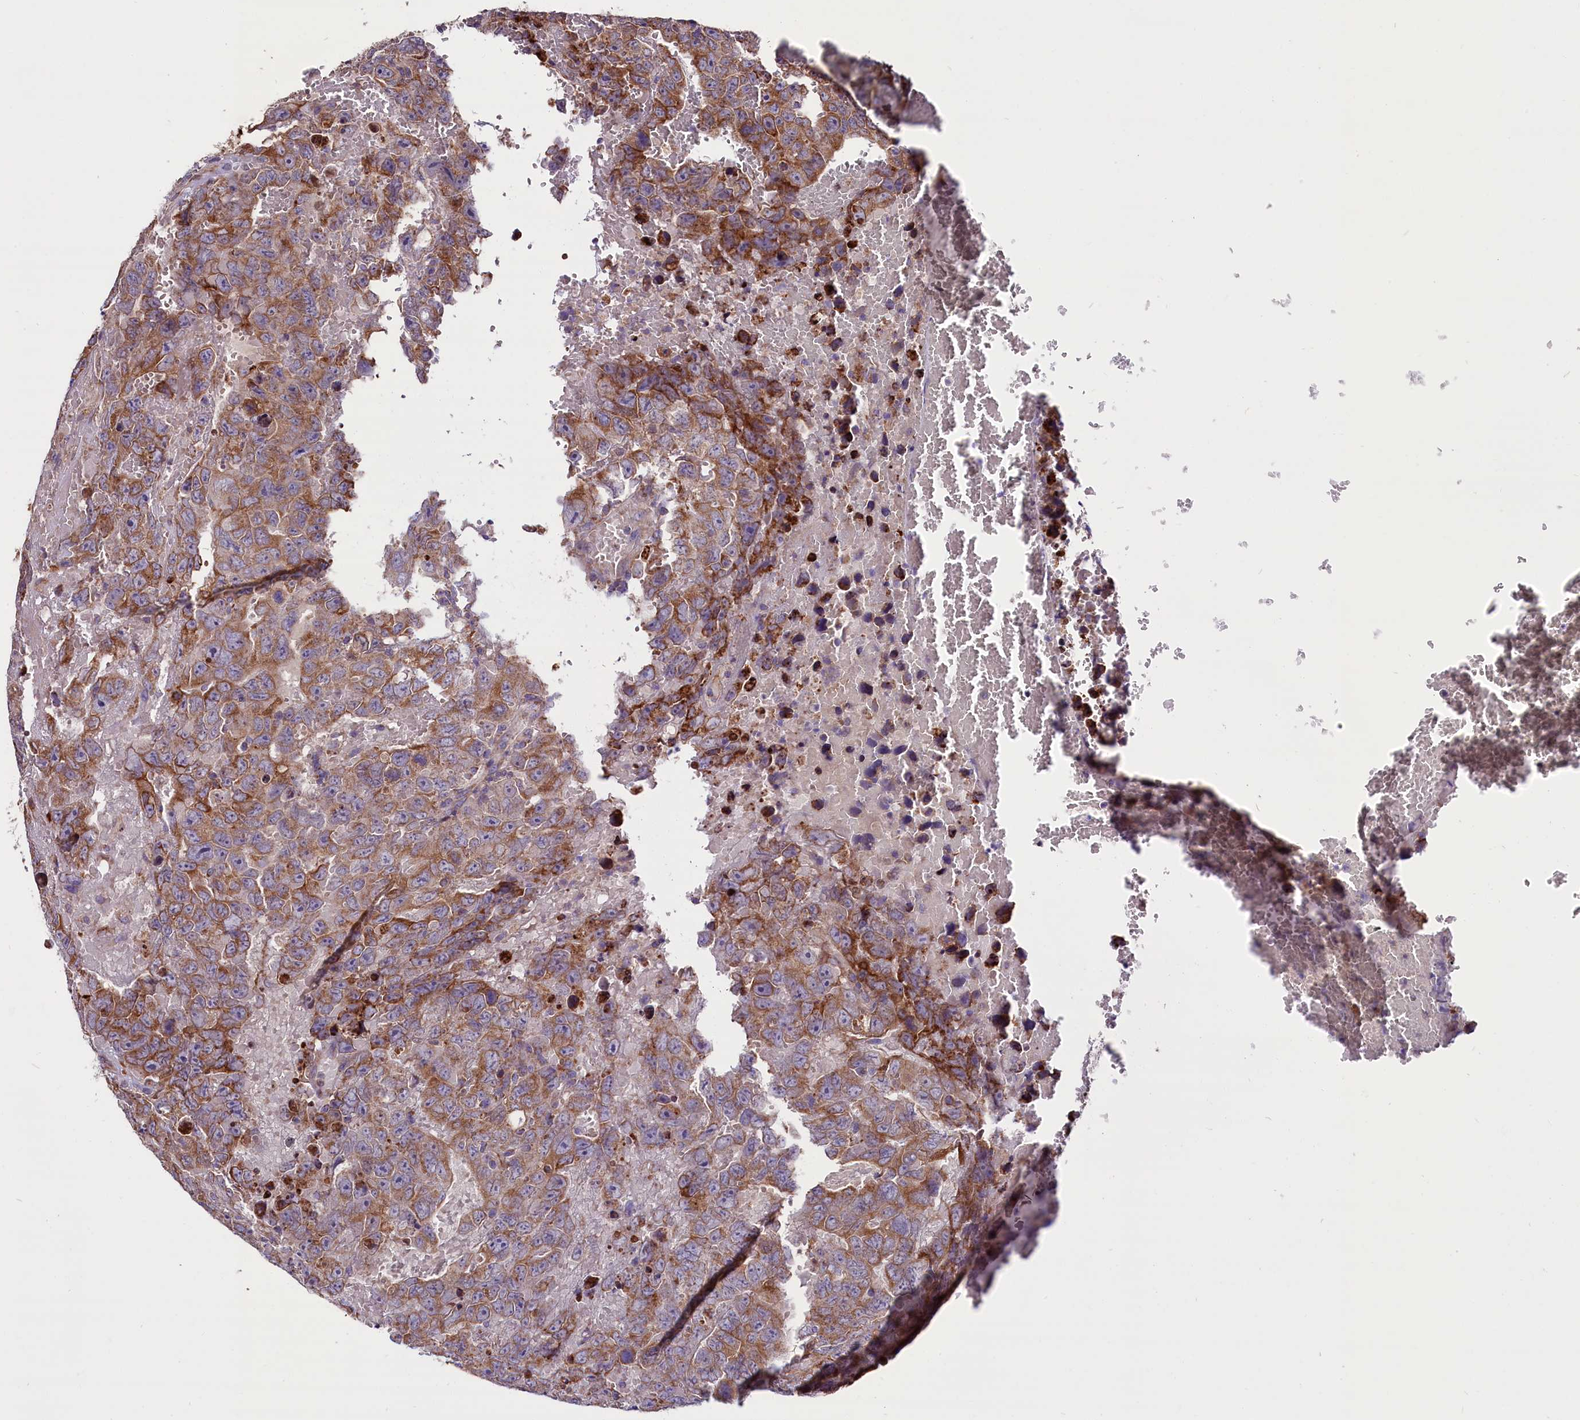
{"staining": {"intensity": "strong", "quantity": ">75%", "location": "cytoplasmic/membranous"}, "tissue": "testis cancer", "cell_type": "Tumor cells", "image_type": "cancer", "snomed": [{"axis": "morphology", "description": "Carcinoma, Embryonal, NOS"}, {"axis": "topography", "description": "Testis"}], "caption": "Immunohistochemical staining of testis embryonal carcinoma shows high levels of strong cytoplasmic/membranous protein expression in approximately >75% of tumor cells.", "gene": "ZSWIM1", "patient": {"sex": "male", "age": 45}}